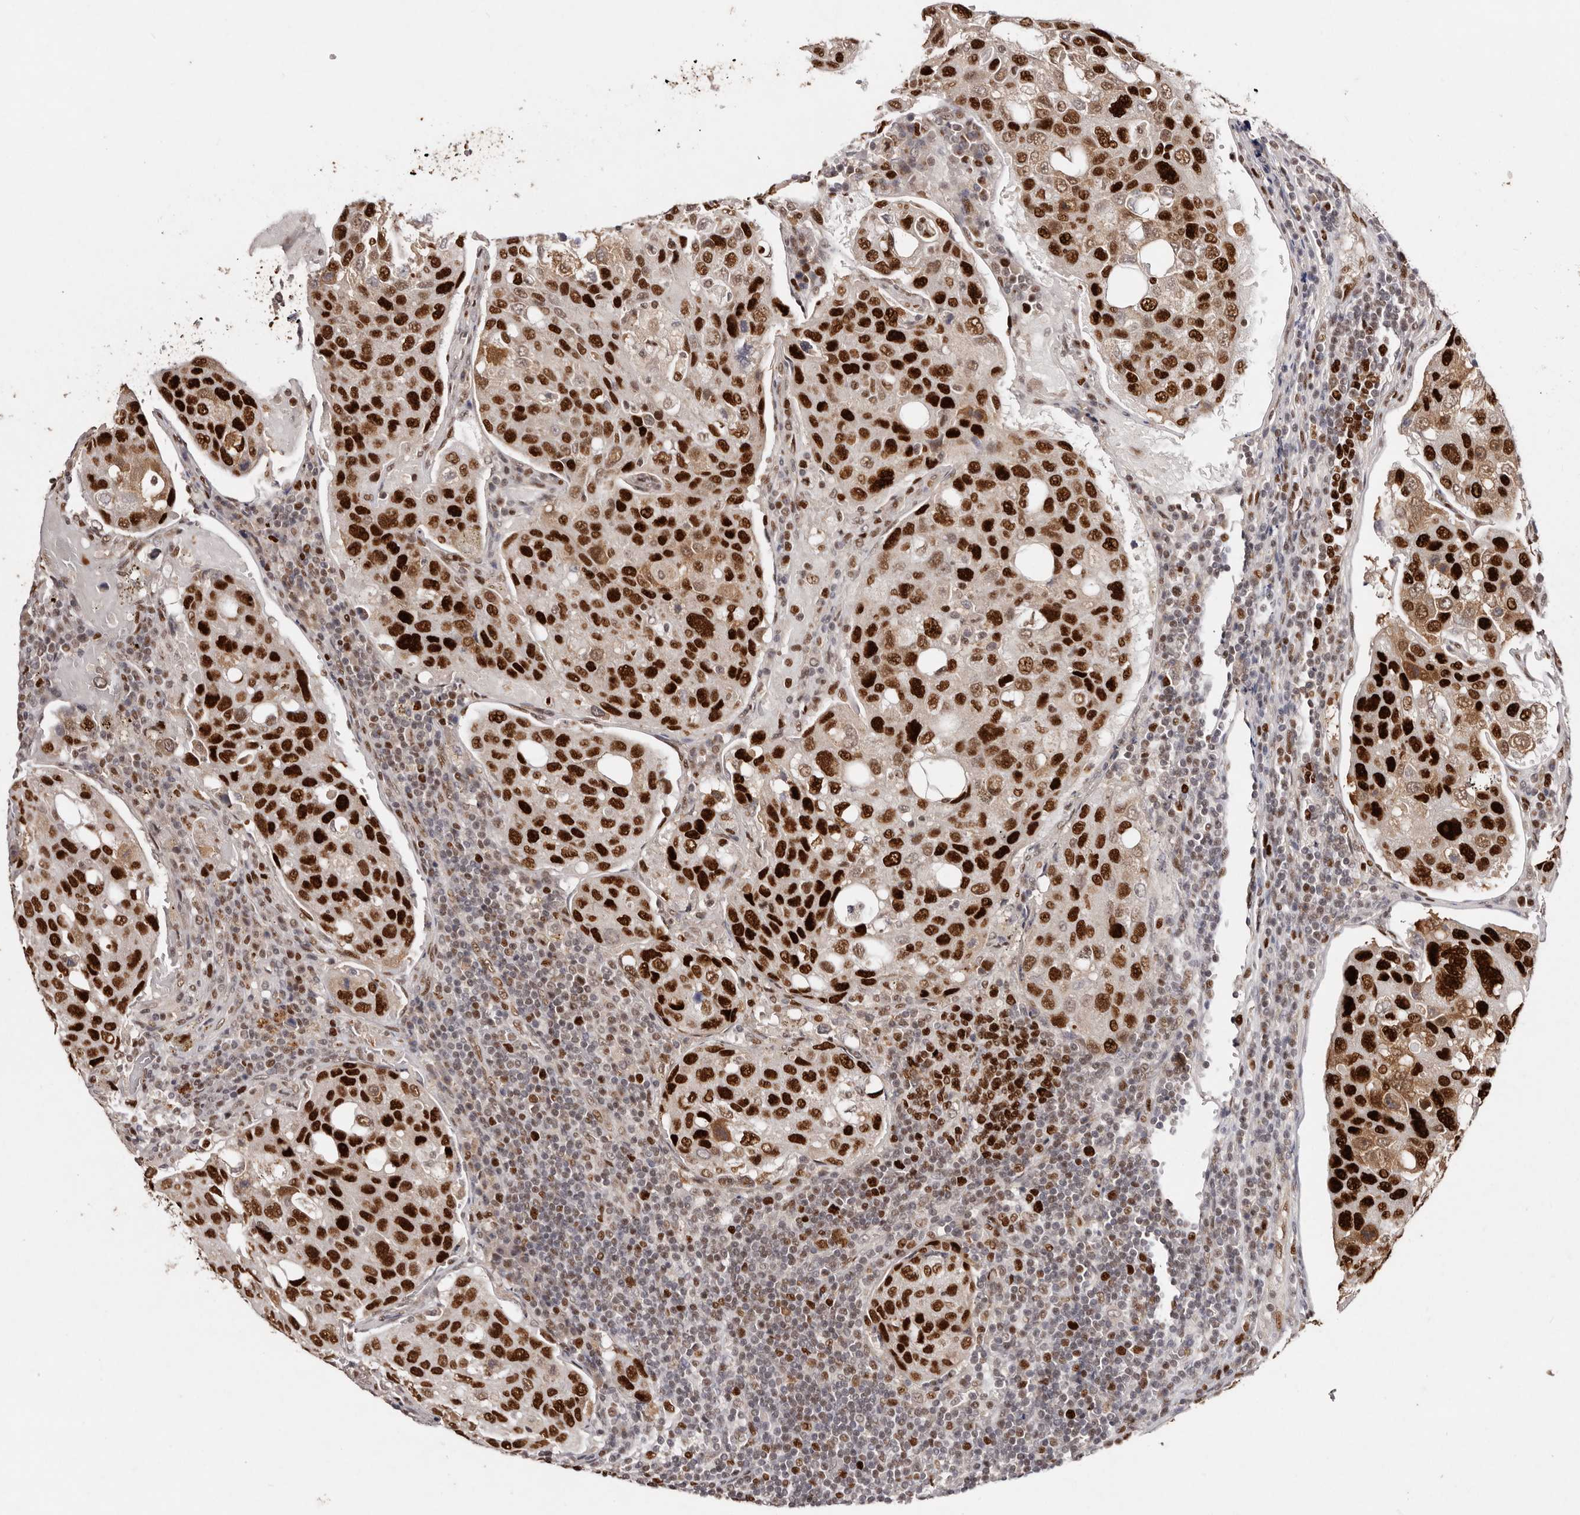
{"staining": {"intensity": "strong", "quantity": ">75%", "location": "nuclear"}, "tissue": "urothelial cancer", "cell_type": "Tumor cells", "image_type": "cancer", "snomed": [{"axis": "morphology", "description": "Urothelial carcinoma, High grade"}, {"axis": "topography", "description": "Lymph node"}, {"axis": "topography", "description": "Urinary bladder"}], "caption": "Immunohistochemistry (DAB) staining of human urothelial cancer shows strong nuclear protein staining in about >75% of tumor cells. Nuclei are stained in blue.", "gene": "KLF7", "patient": {"sex": "male", "age": 51}}